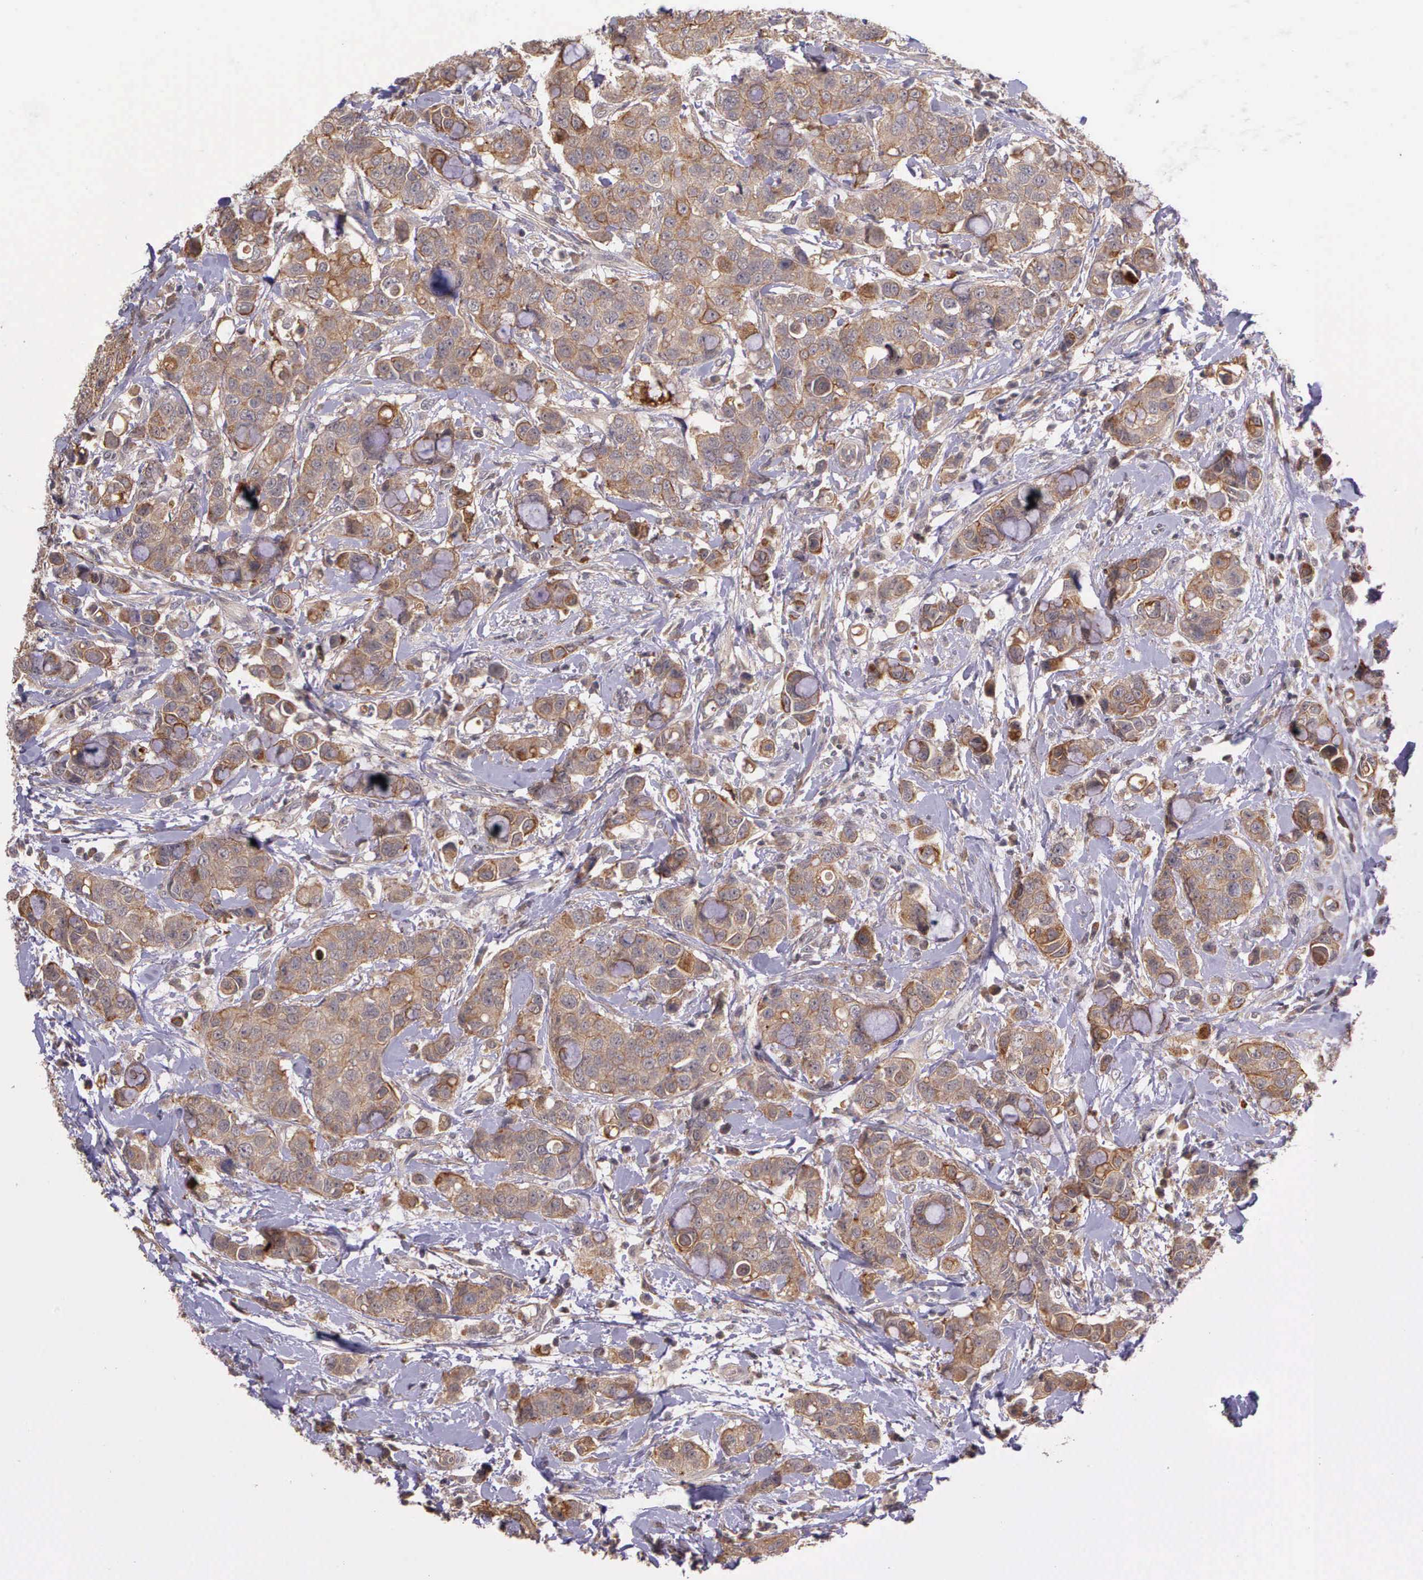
{"staining": {"intensity": "moderate", "quantity": ">75%", "location": "cytoplasmic/membranous"}, "tissue": "breast cancer", "cell_type": "Tumor cells", "image_type": "cancer", "snomed": [{"axis": "morphology", "description": "Duct carcinoma"}, {"axis": "topography", "description": "Breast"}], "caption": "Tumor cells demonstrate medium levels of moderate cytoplasmic/membranous positivity in approximately >75% of cells in human infiltrating ductal carcinoma (breast). The protein is stained brown, and the nuclei are stained in blue (DAB IHC with brightfield microscopy, high magnification).", "gene": "PRICKLE3", "patient": {"sex": "female", "age": 27}}